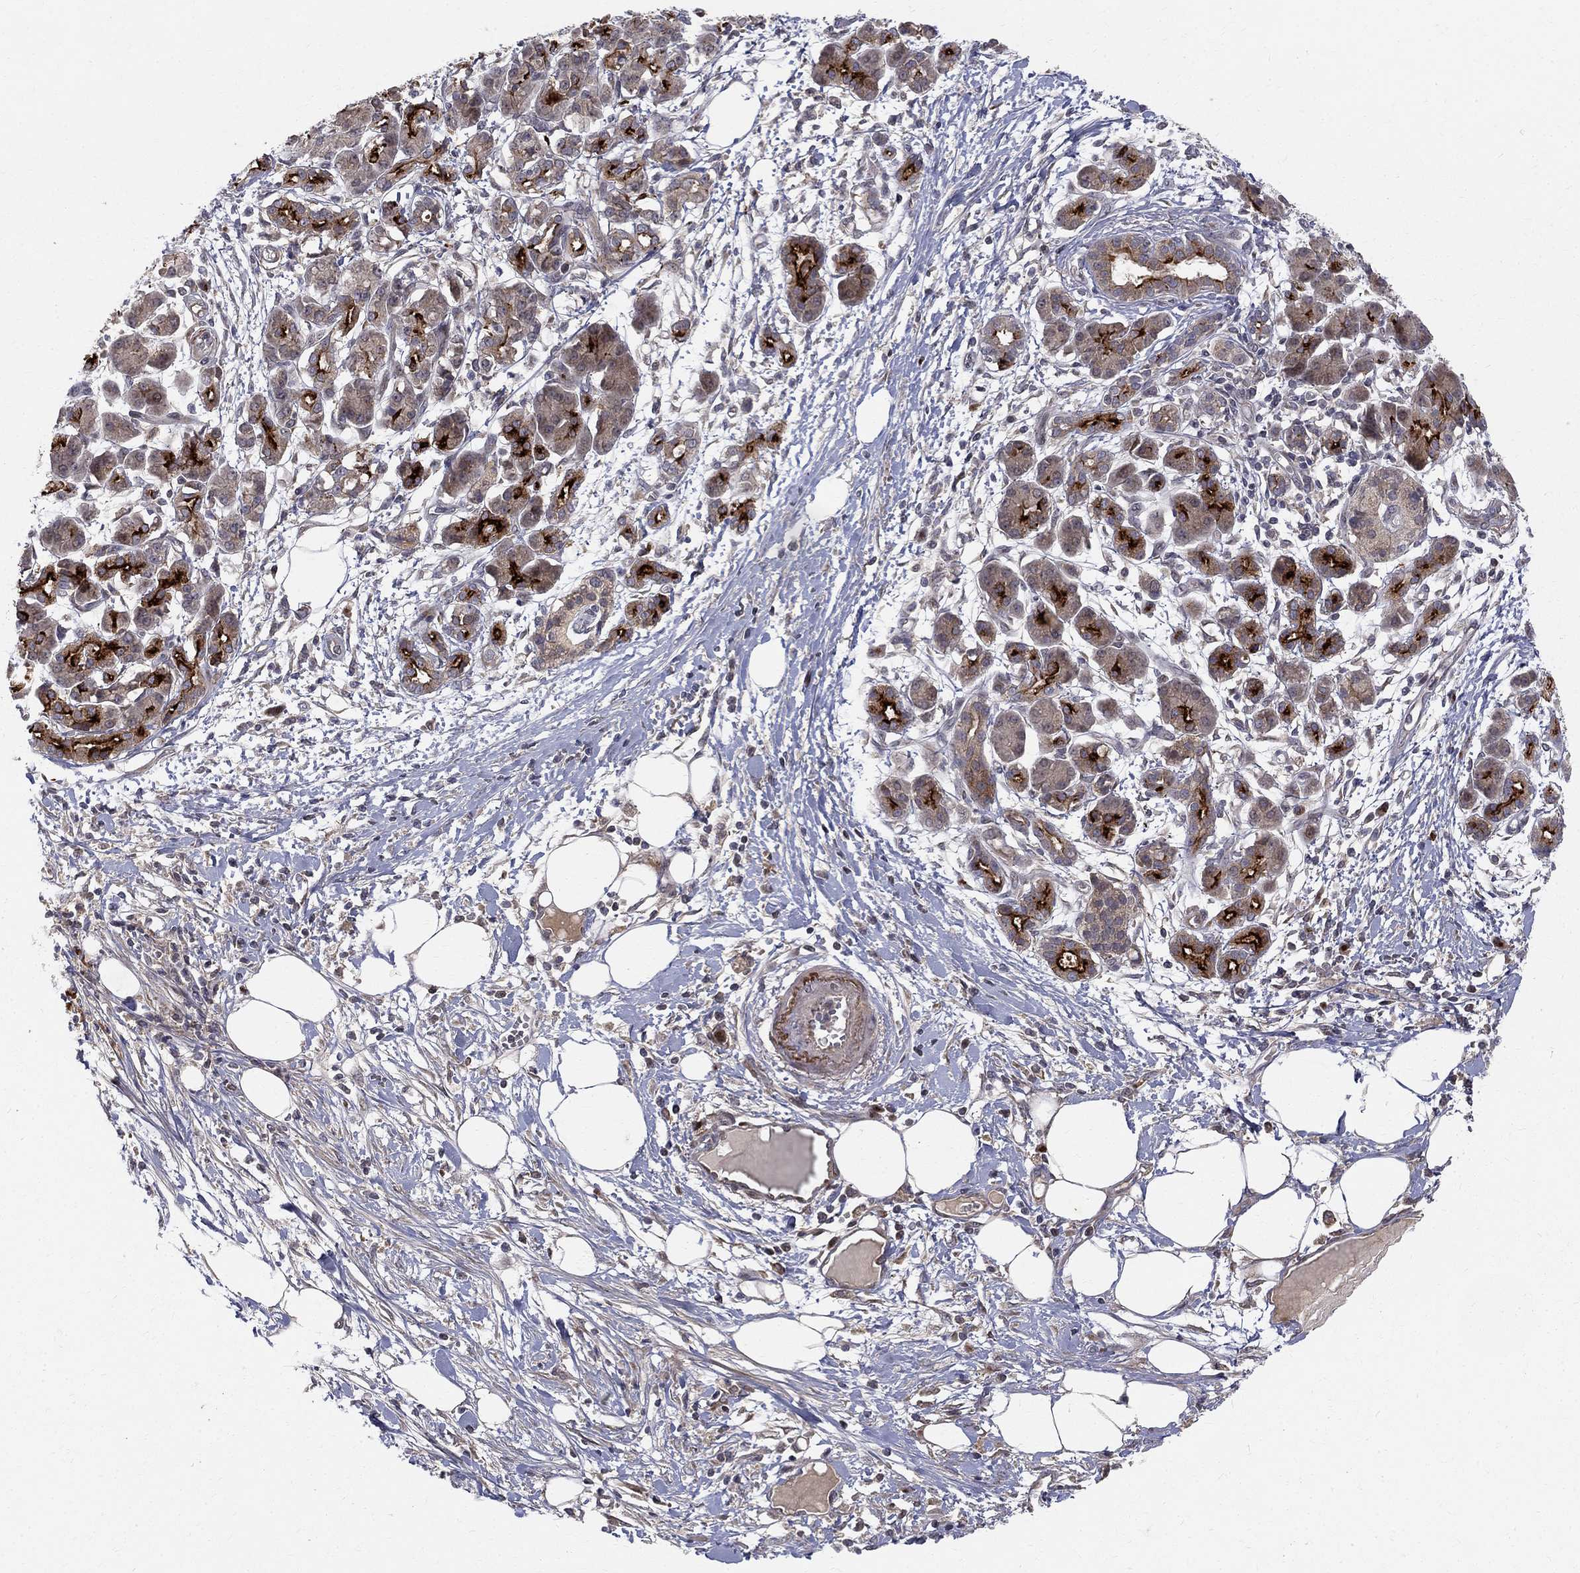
{"staining": {"intensity": "strong", "quantity": "25%-75%", "location": "cytoplasmic/membranous"}, "tissue": "pancreatic cancer", "cell_type": "Tumor cells", "image_type": "cancer", "snomed": [{"axis": "morphology", "description": "Adenocarcinoma, NOS"}, {"axis": "topography", "description": "Pancreas"}], "caption": "This is a micrograph of IHC staining of pancreatic adenocarcinoma, which shows strong positivity in the cytoplasmic/membranous of tumor cells.", "gene": "WDR19", "patient": {"sex": "male", "age": 72}}